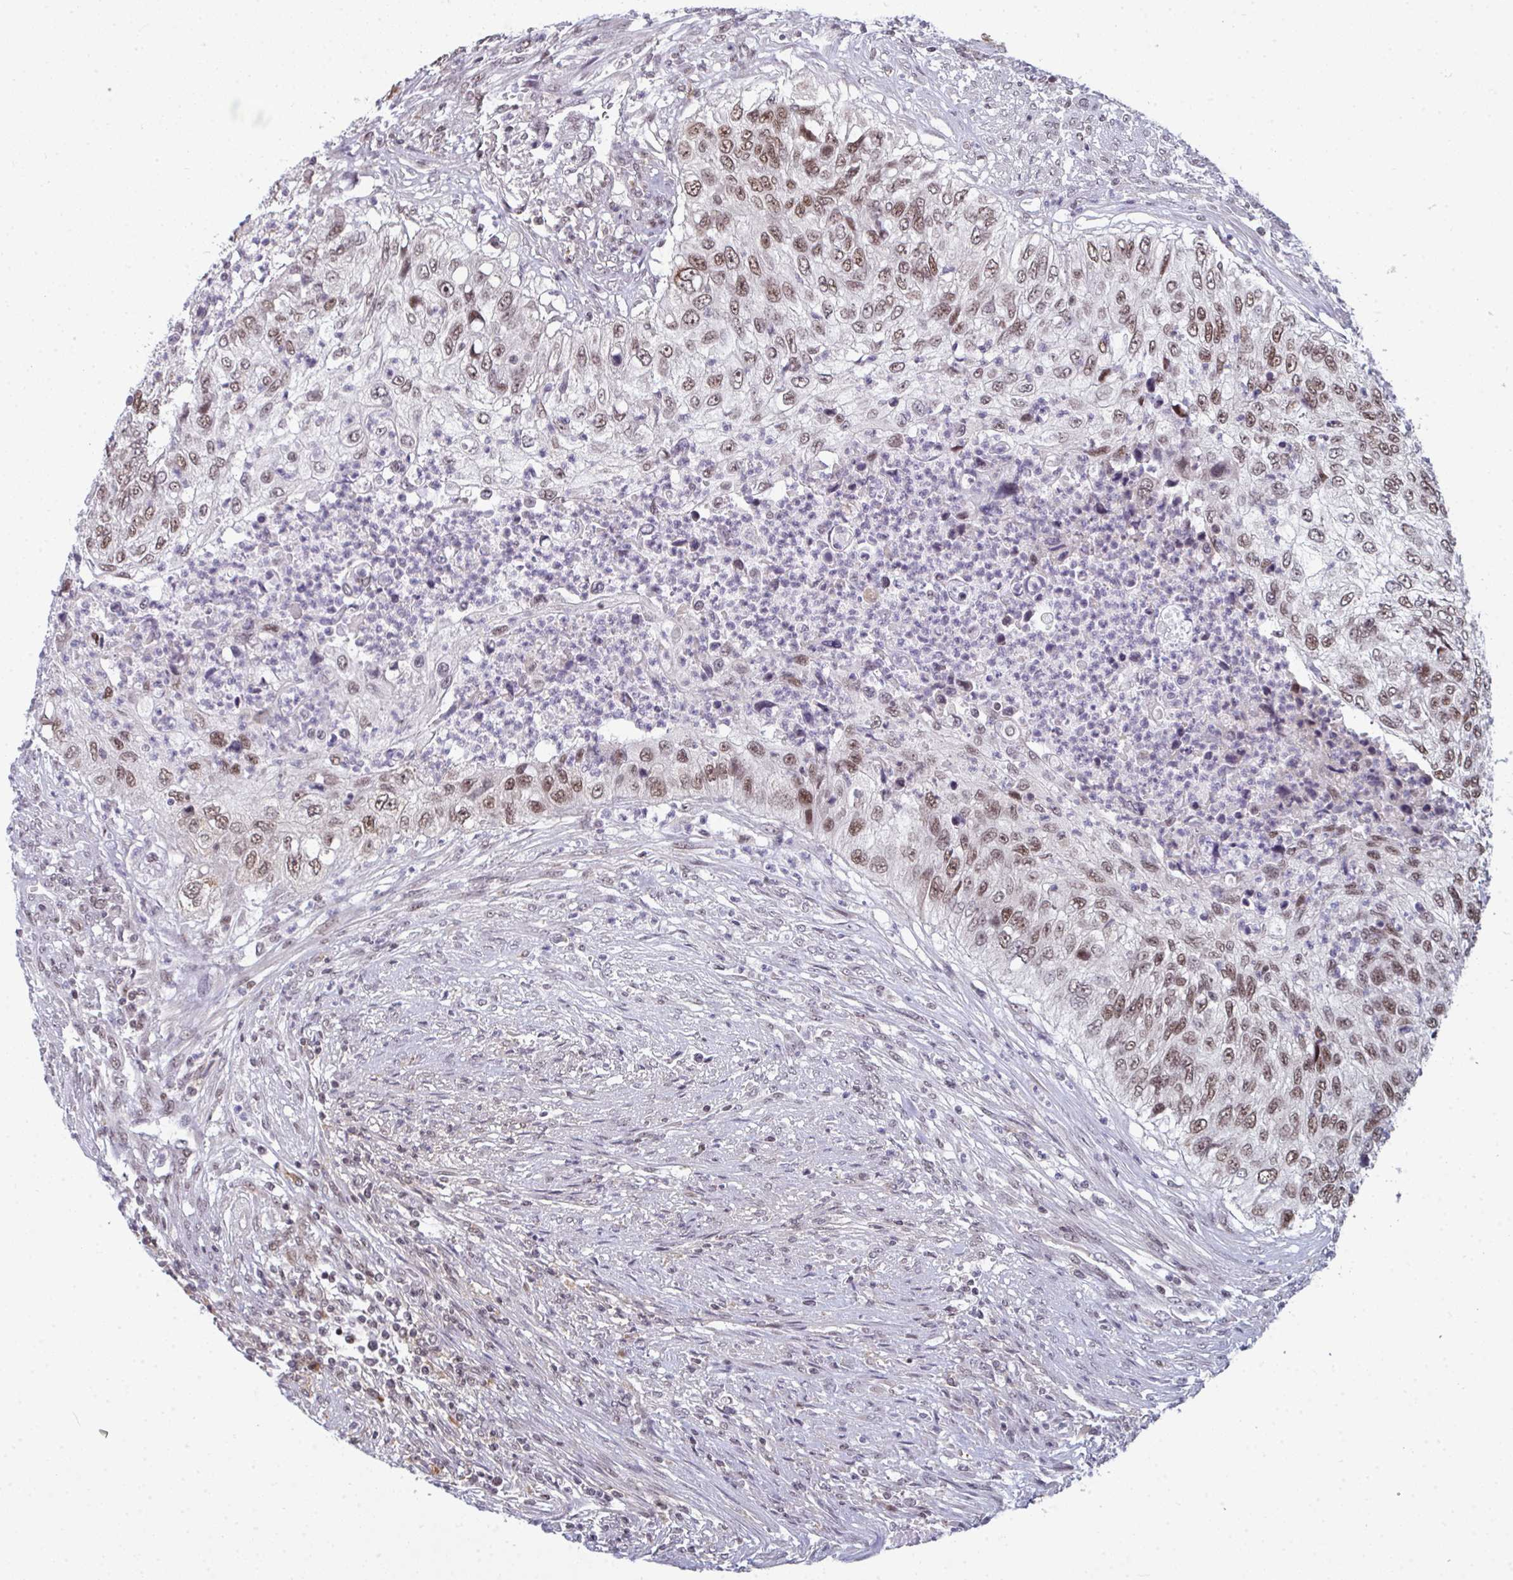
{"staining": {"intensity": "moderate", "quantity": ">75%", "location": "nuclear"}, "tissue": "urothelial cancer", "cell_type": "Tumor cells", "image_type": "cancer", "snomed": [{"axis": "morphology", "description": "Urothelial carcinoma, High grade"}, {"axis": "topography", "description": "Urinary bladder"}], "caption": "Protein expression analysis of urothelial cancer displays moderate nuclear expression in approximately >75% of tumor cells.", "gene": "ATF1", "patient": {"sex": "female", "age": 60}}